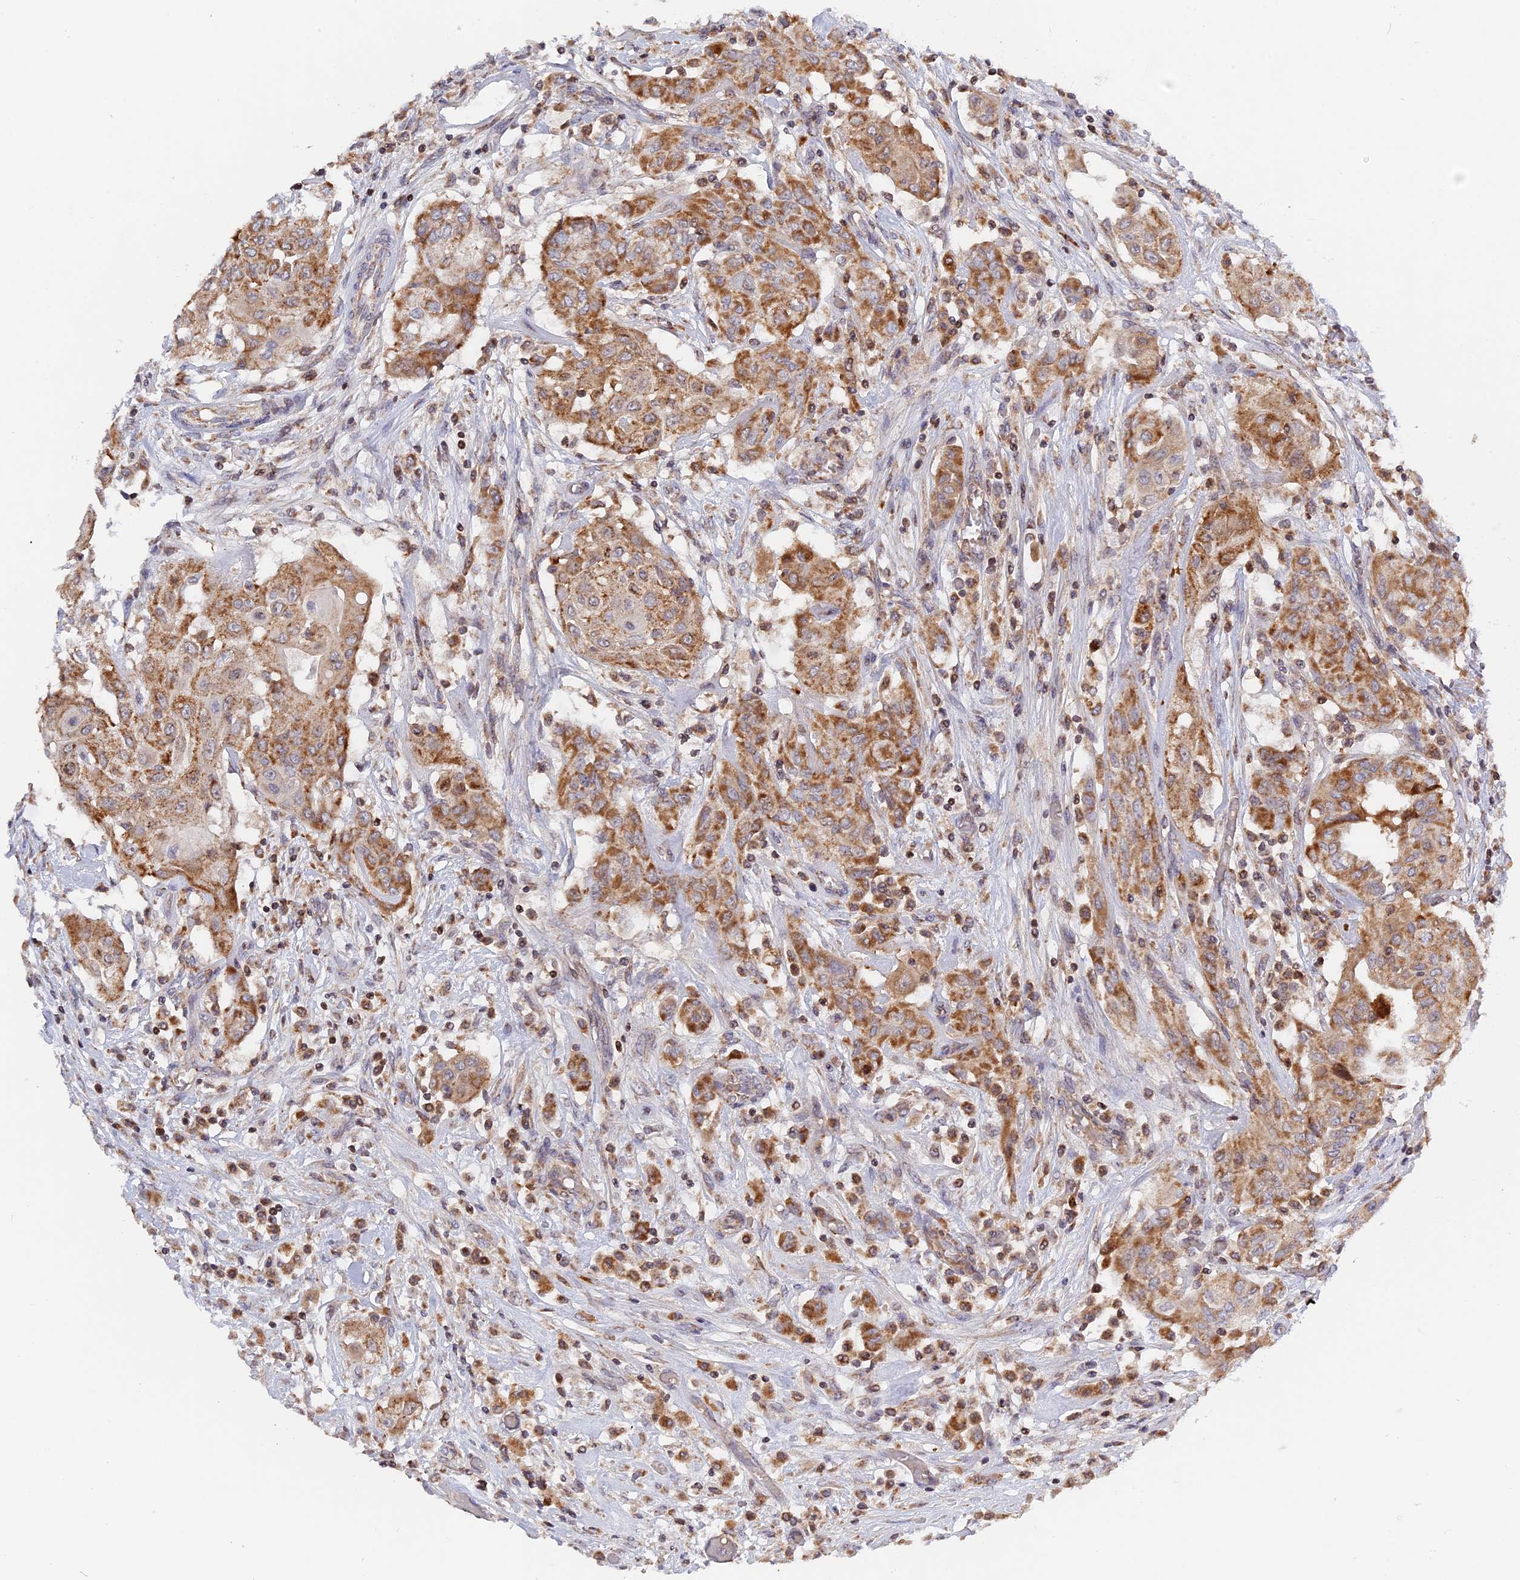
{"staining": {"intensity": "moderate", "quantity": ">75%", "location": "cytoplasmic/membranous"}, "tissue": "thyroid cancer", "cell_type": "Tumor cells", "image_type": "cancer", "snomed": [{"axis": "morphology", "description": "Papillary adenocarcinoma, NOS"}, {"axis": "topography", "description": "Thyroid gland"}], "caption": "Thyroid cancer tissue exhibits moderate cytoplasmic/membranous positivity in about >75% of tumor cells, visualized by immunohistochemistry.", "gene": "MPV17L", "patient": {"sex": "female", "age": 59}}